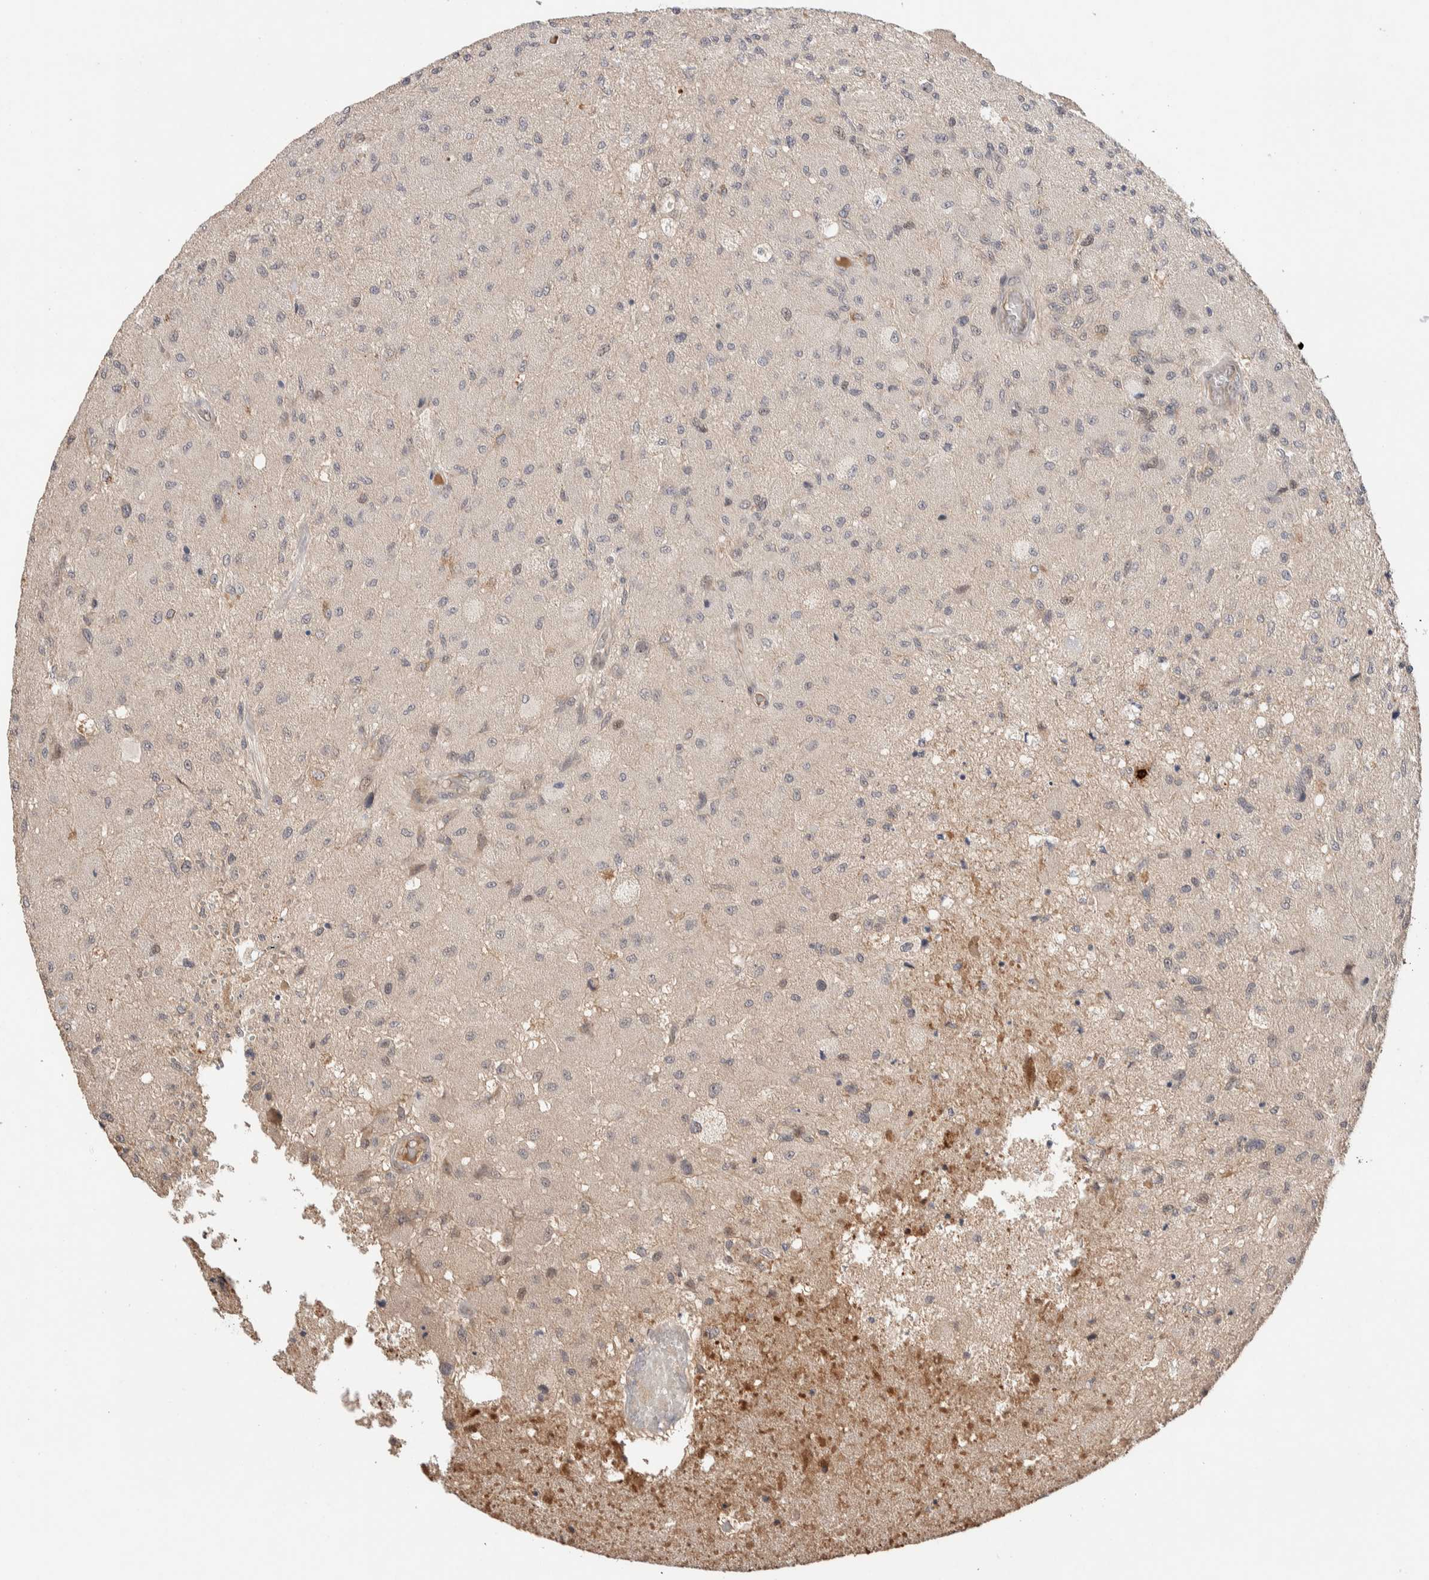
{"staining": {"intensity": "negative", "quantity": "none", "location": "none"}, "tissue": "glioma", "cell_type": "Tumor cells", "image_type": "cancer", "snomed": [{"axis": "morphology", "description": "Normal tissue, NOS"}, {"axis": "morphology", "description": "Glioma, malignant, High grade"}, {"axis": "topography", "description": "Cerebral cortex"}], "caption": "An immunohistochemistry micrograph of high-grade glioma (malignant) is shown. There is no staining in tumor cells of high-grade glioma (malignant).", "gene": "PRDM15", "patient": {"sex": "male", "age": 77}}